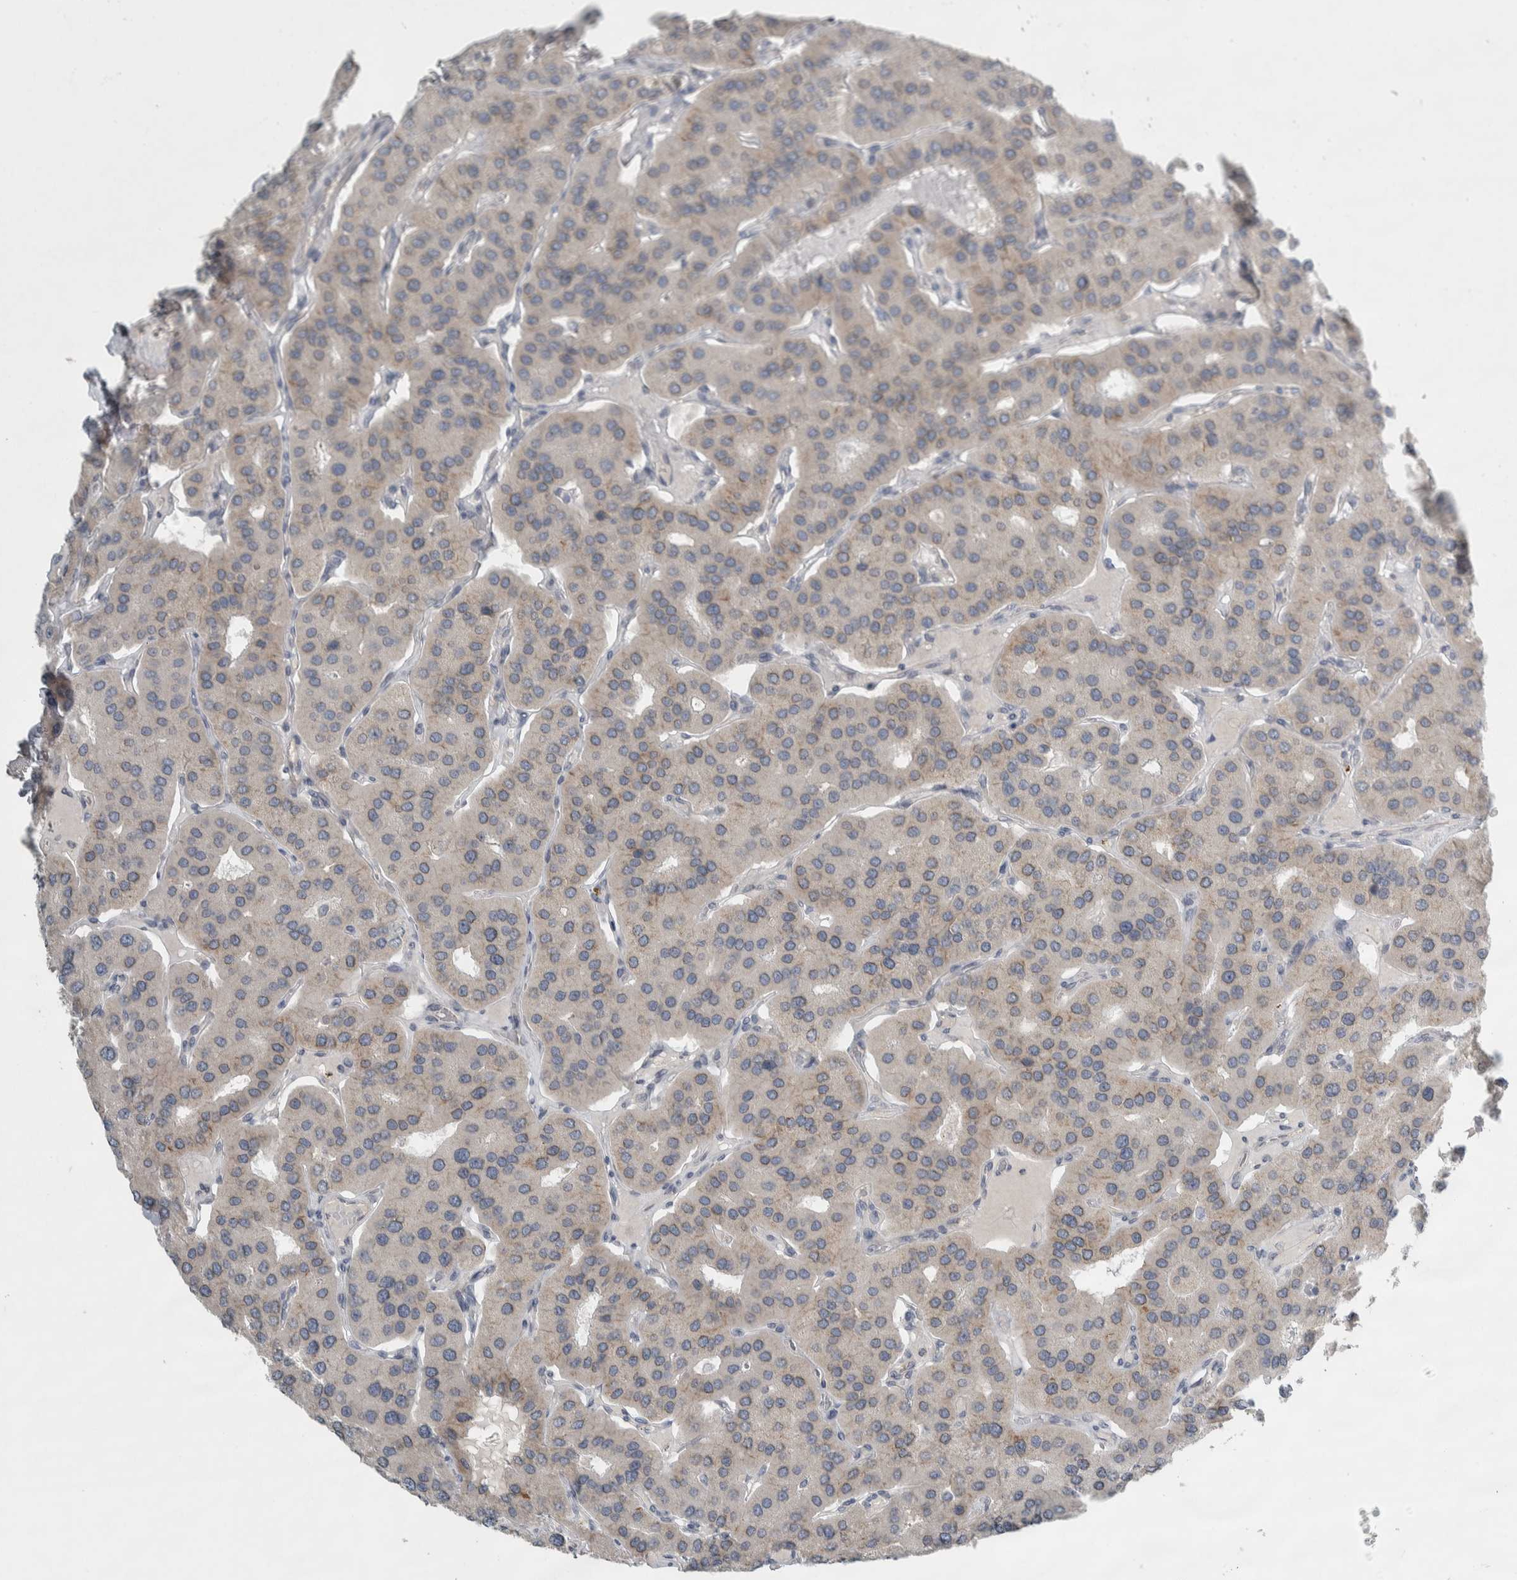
{"staining": {"intensity": "moderate", "quantity": "25%-75%", "location": "cytoplasmic/membranous"}, "tissue": "parathyroid gland", "cell_type": "Glandular cells", "image_type": "normal", "snomed": [{"axis": "morphology", "description": "Normal tissue, NOS"}, {"axis": "morphology", "description": "Adenoma, NOS"}, {"axis": "topography", "description": "Parathyroid gland"}], "caption": "An image of human parathyroid gland stained for a protein demonstrates moderate cytoplasmic/membranous brown staining in glandular cells.", "gene": "SIGMAR1", "patient": {"sex": "female", "age": 86}}